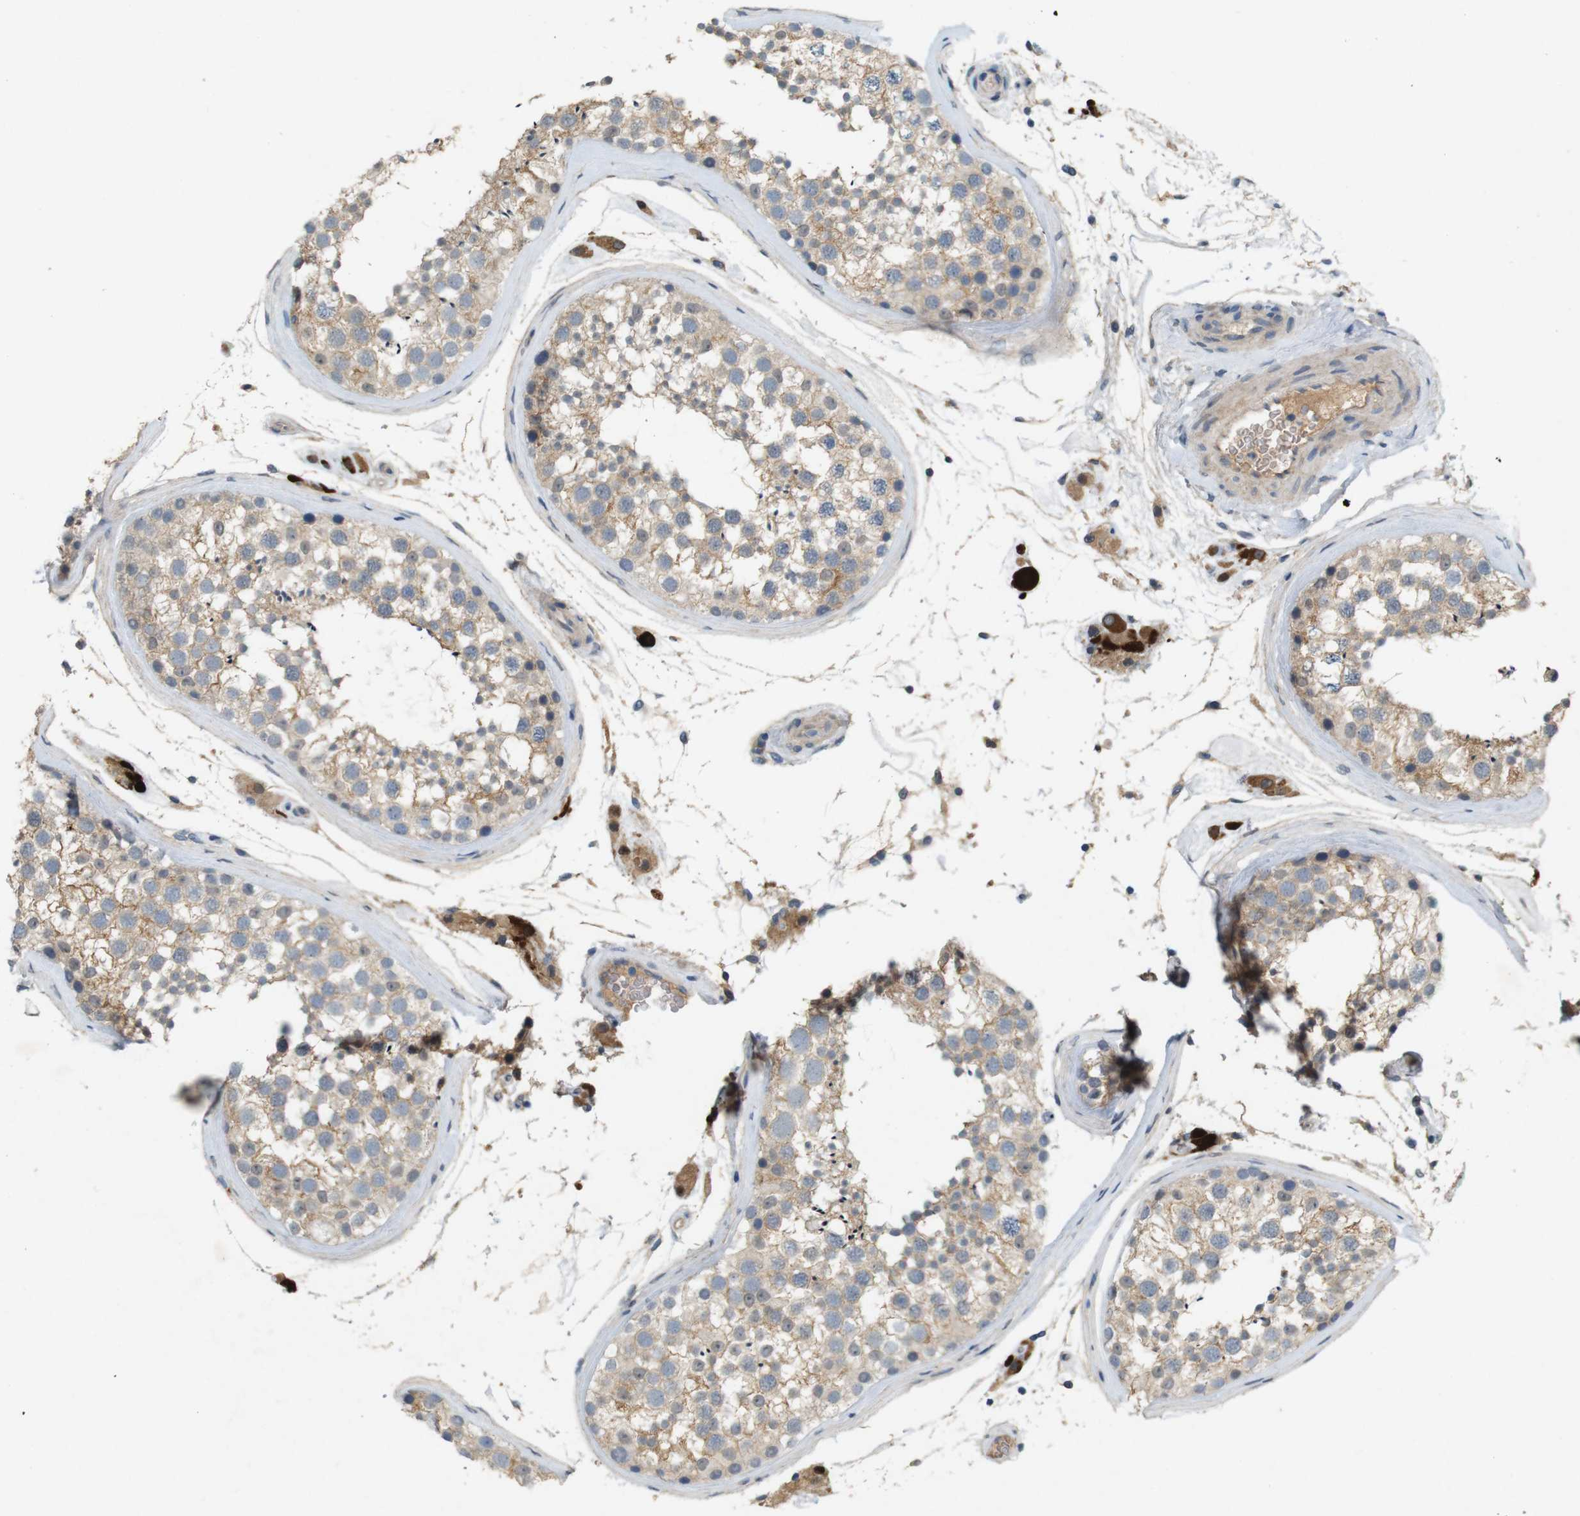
{"staining": {"intensity": "weak", "quantity": "25%-75%", "location": "cytoplasmic/membranous"}, "tissue": "testis", "cell_type": "Cells in seminiferous ducts", "image_type": "normal", "snomed": [{"axis": "morphology", "description": "Normal tissue, NOS"}, {"axis": "topography", "description": "Testis"}], "caption": "Weak cytoplasmic/membranous expression for a protein is appreciated in about 25%-75% of cells in seminiferous ducts of normal testis using immunohistochemistry.", "gene": "PVR", "patient": {"sex": "male", "age": 46}}